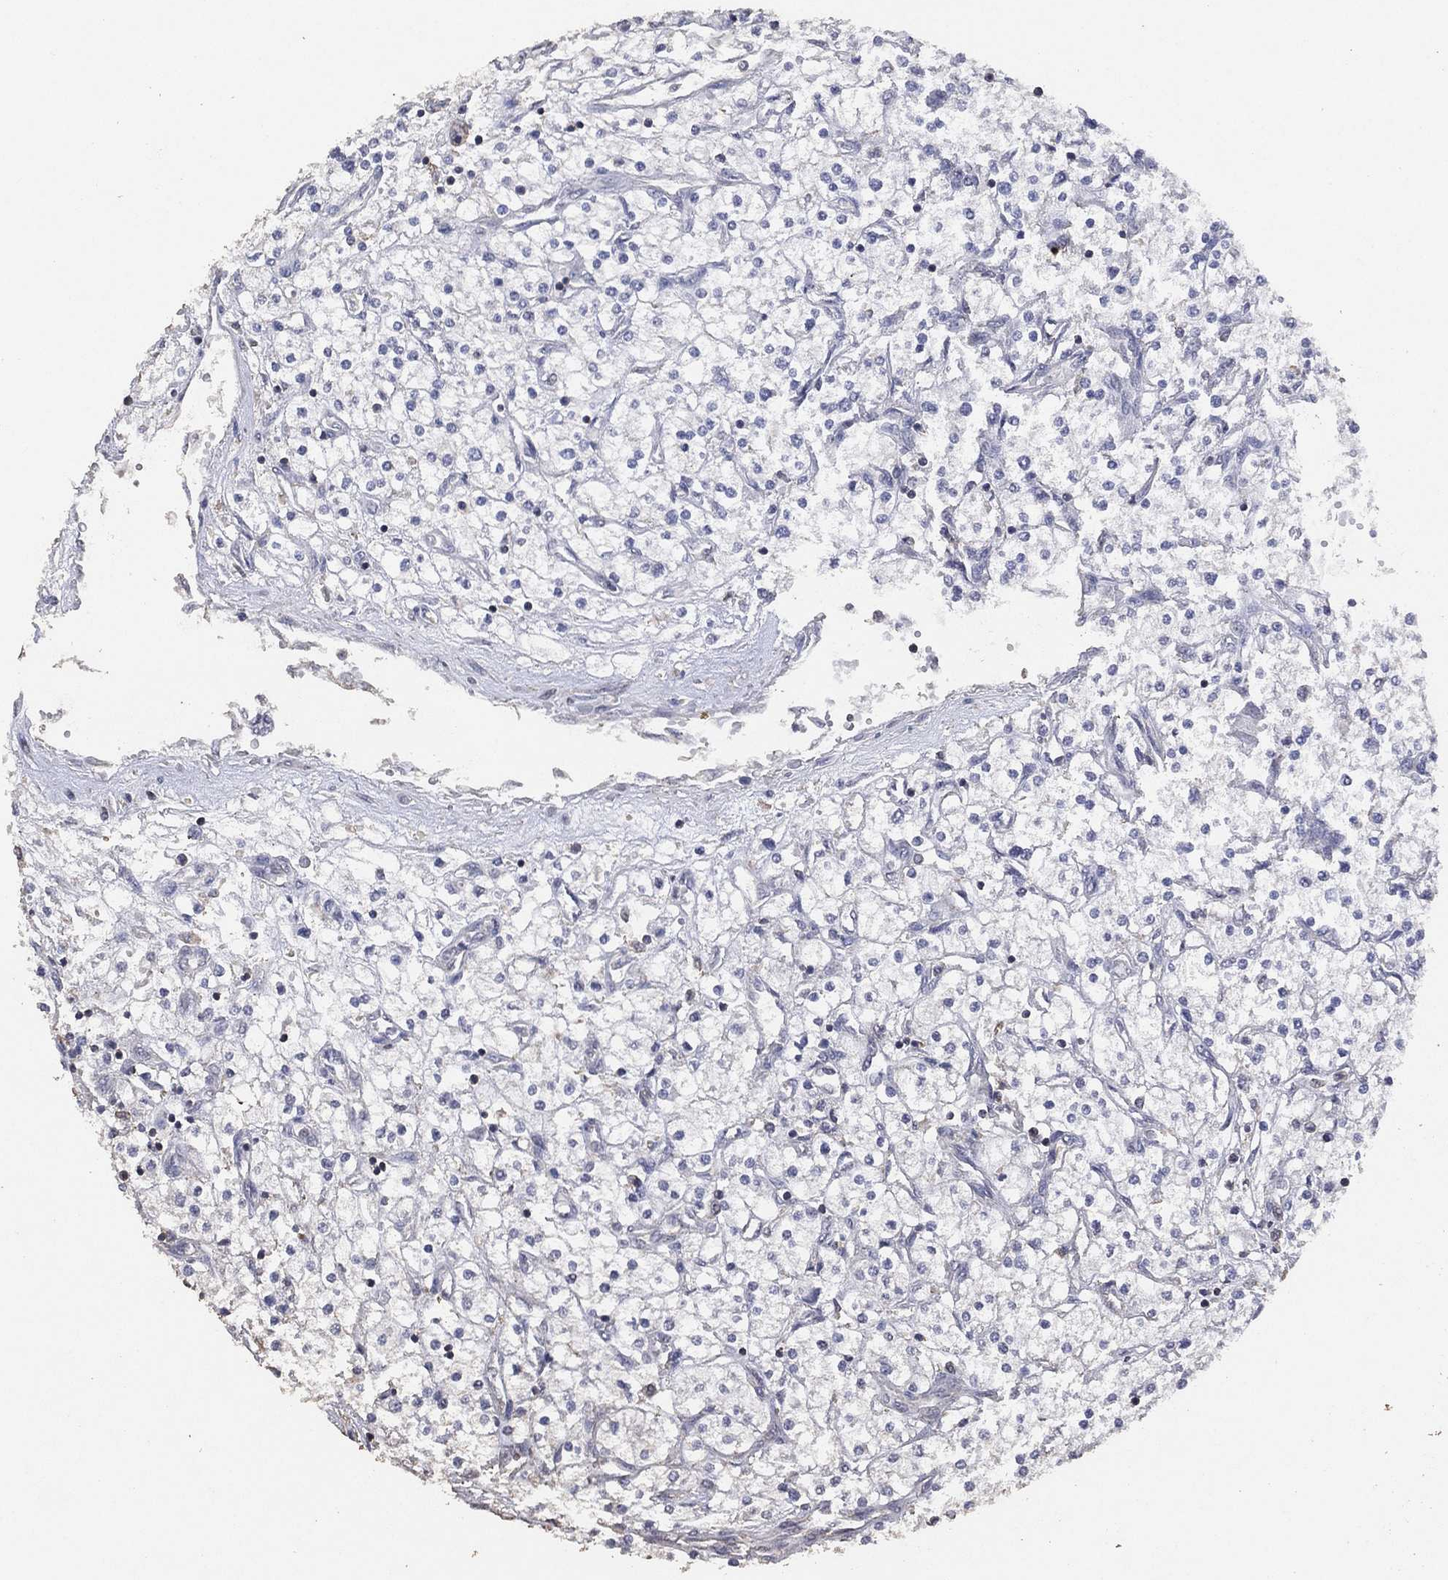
{"staining": {"intensity": "negative", "quantity": "none", "location": "none"}, "tissue": "renal cancer", "cell_type": "Tumor cells", "image_type": "cancer", "snomed": [{"axis": "morphology", "description": "Adenocarcinoma, NOS"}, {"axis": "topography", "description": "Kidney"}], "caption": "Tumor cells are negative for brown protein staining in renal cancer (adenocarcinoma).", "gene": "ADPRHL1", "patient": {"sex": "male", "age": 80}}